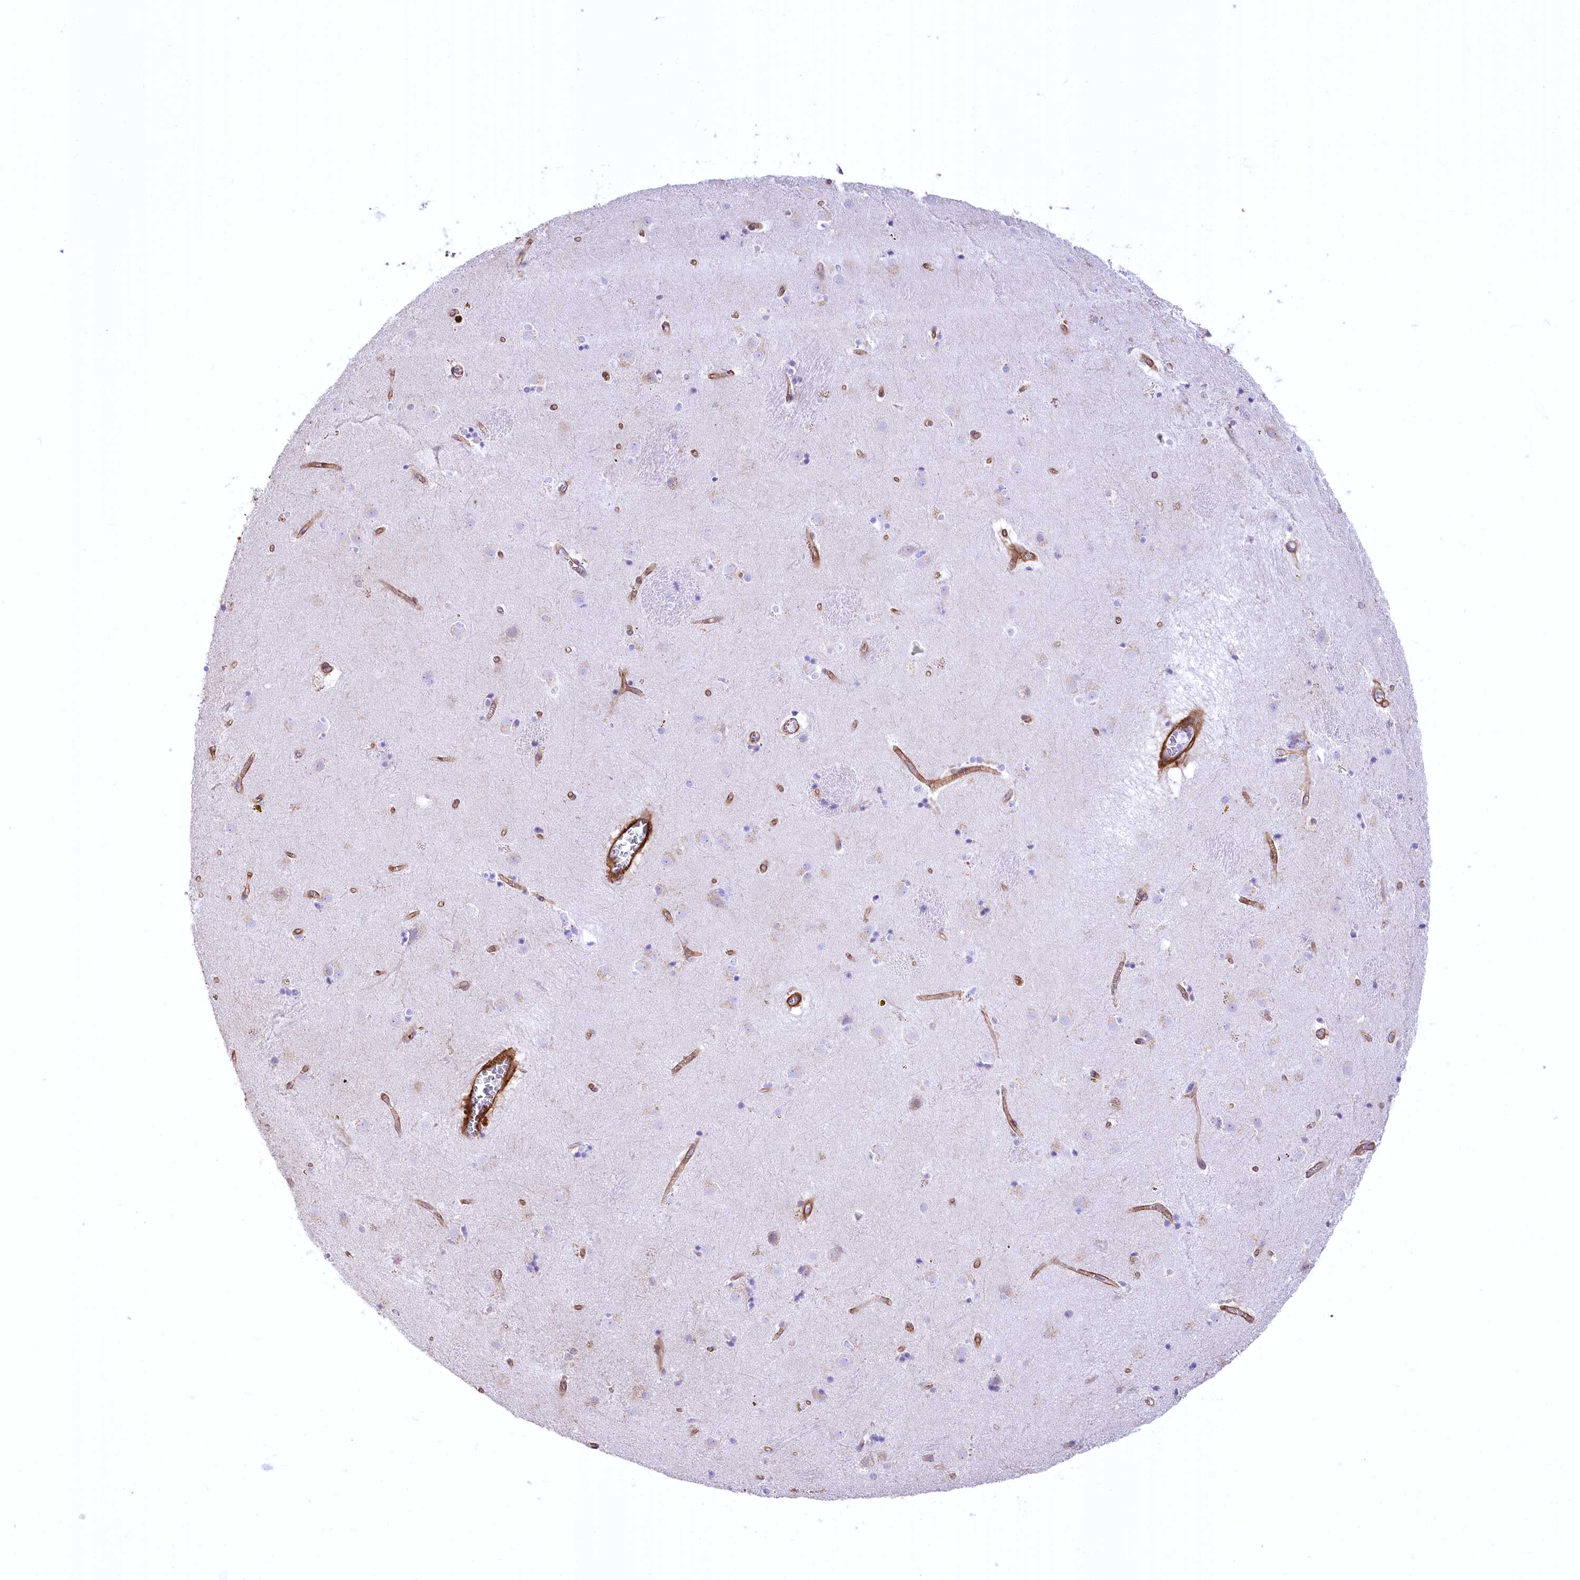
{"staining": {"intensity": "negative", "quantity": "none", "location": "none"}, "tissue": "caudate", "cell_type": "Glial cells", "image_type": "normal", "snomed": [{"axis": "morphology", "description": "Normal tissue, NOS"}, {"axis": "topography", "description": "Lateral ventricle wall"}], "caption": "A micrograph of caudate stained for a protein displays no brown staining in glial cells.", "gene": "SYNPO2", "patient": {"sex": "male", "age": 70}}